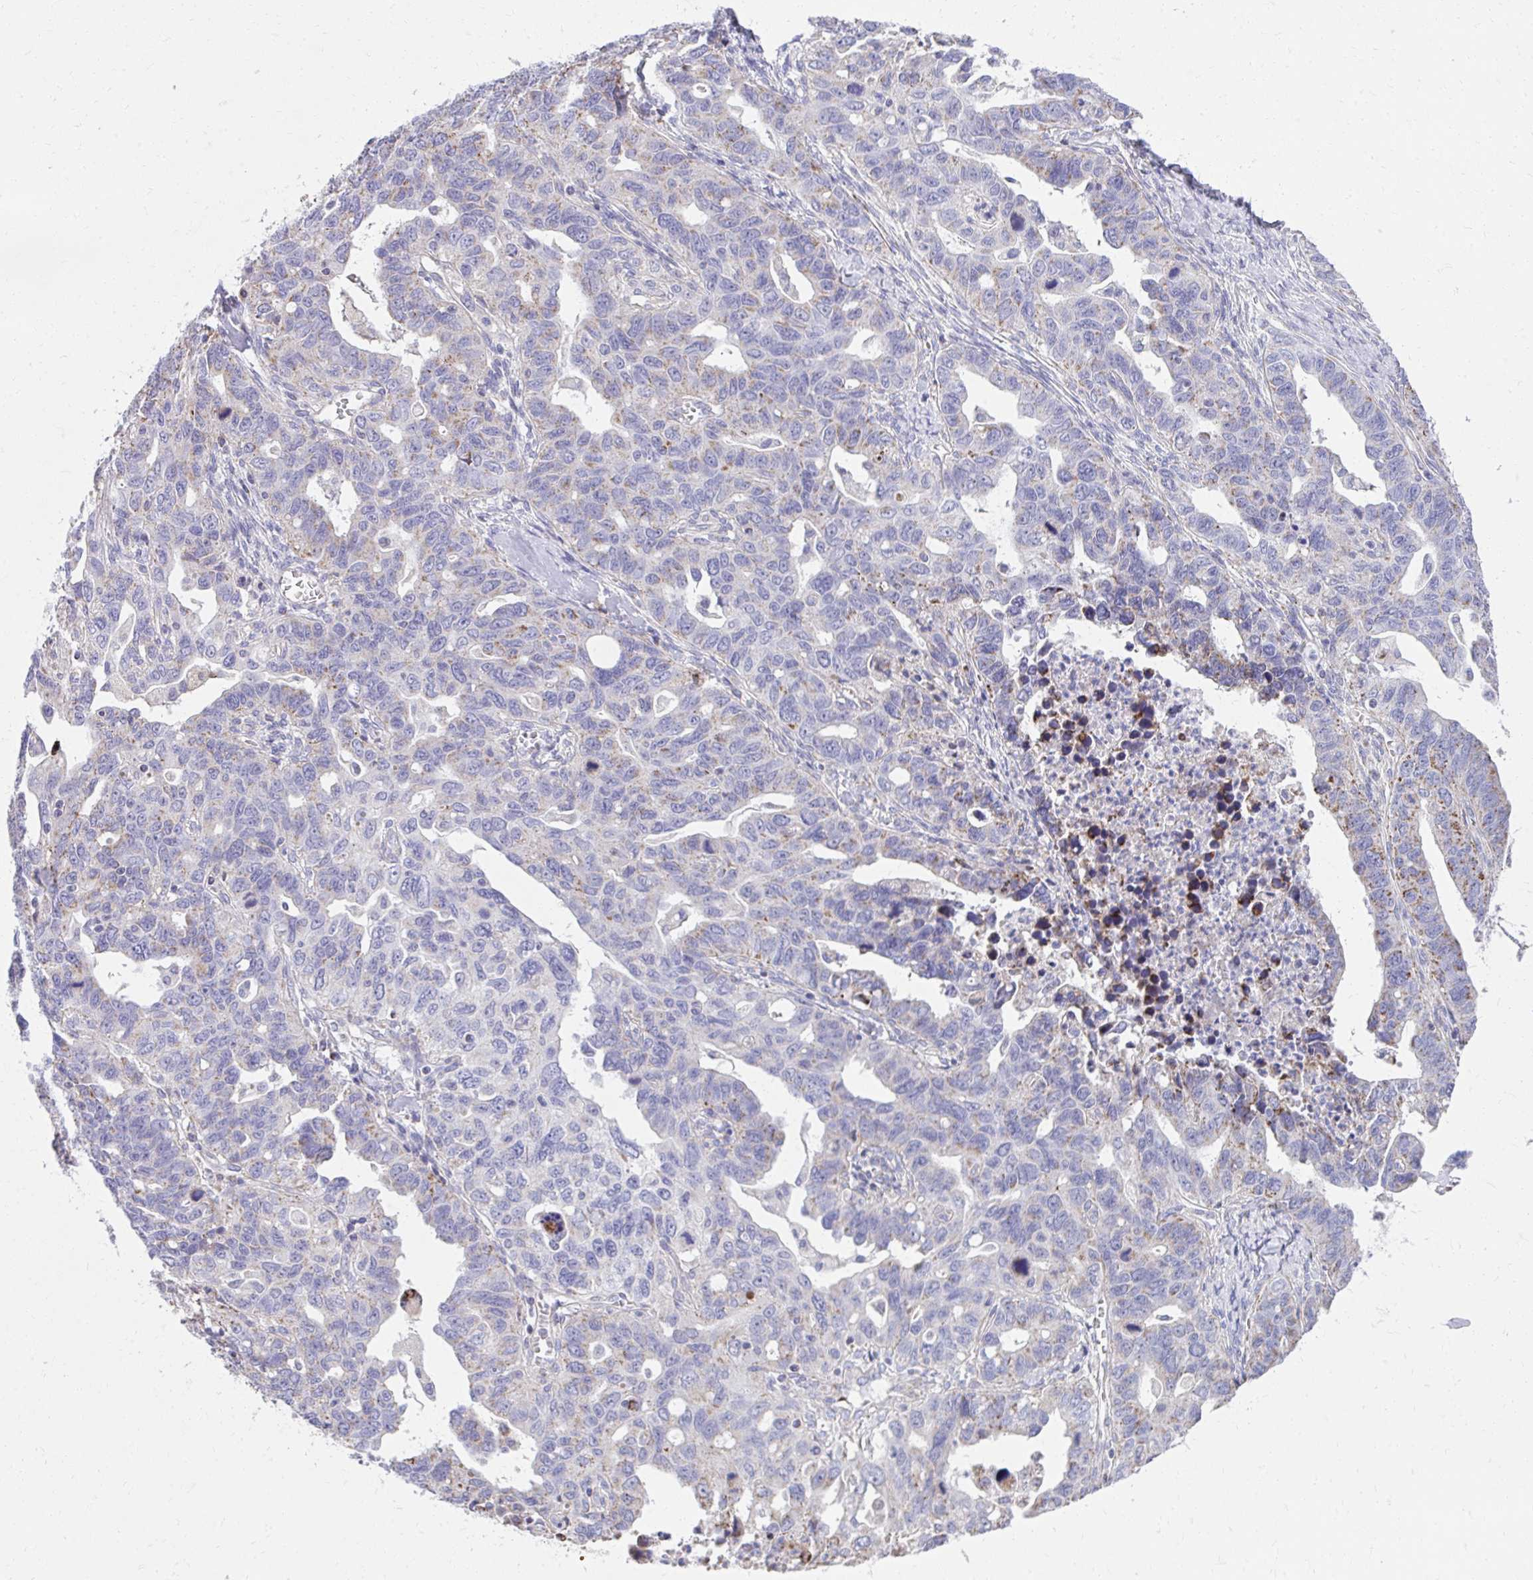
{"staining": {"intensity": "moderate", "quantity": "<25%", "location": "cytoplasmic/membranous"}, "tissue": "ovarian cancer", "cell_type": "Tumor cells", "image_type": "cancer", "snomed": [{"axis": "morphology", "description": "Cystadenocarcinoma, serous, NOS"}, {"axis": "topography", "description": "Ovary"}], "caption": "Approximately <25% of tumor cells in human serous cystadenocarcinoma (ovarian) exhibit moderate cytoplasmic/membranous protein positivity as visualized by brown immunohistochemical staining.", "gene": "PRRG3", "patient": {"sex": "female", "age": 69}}